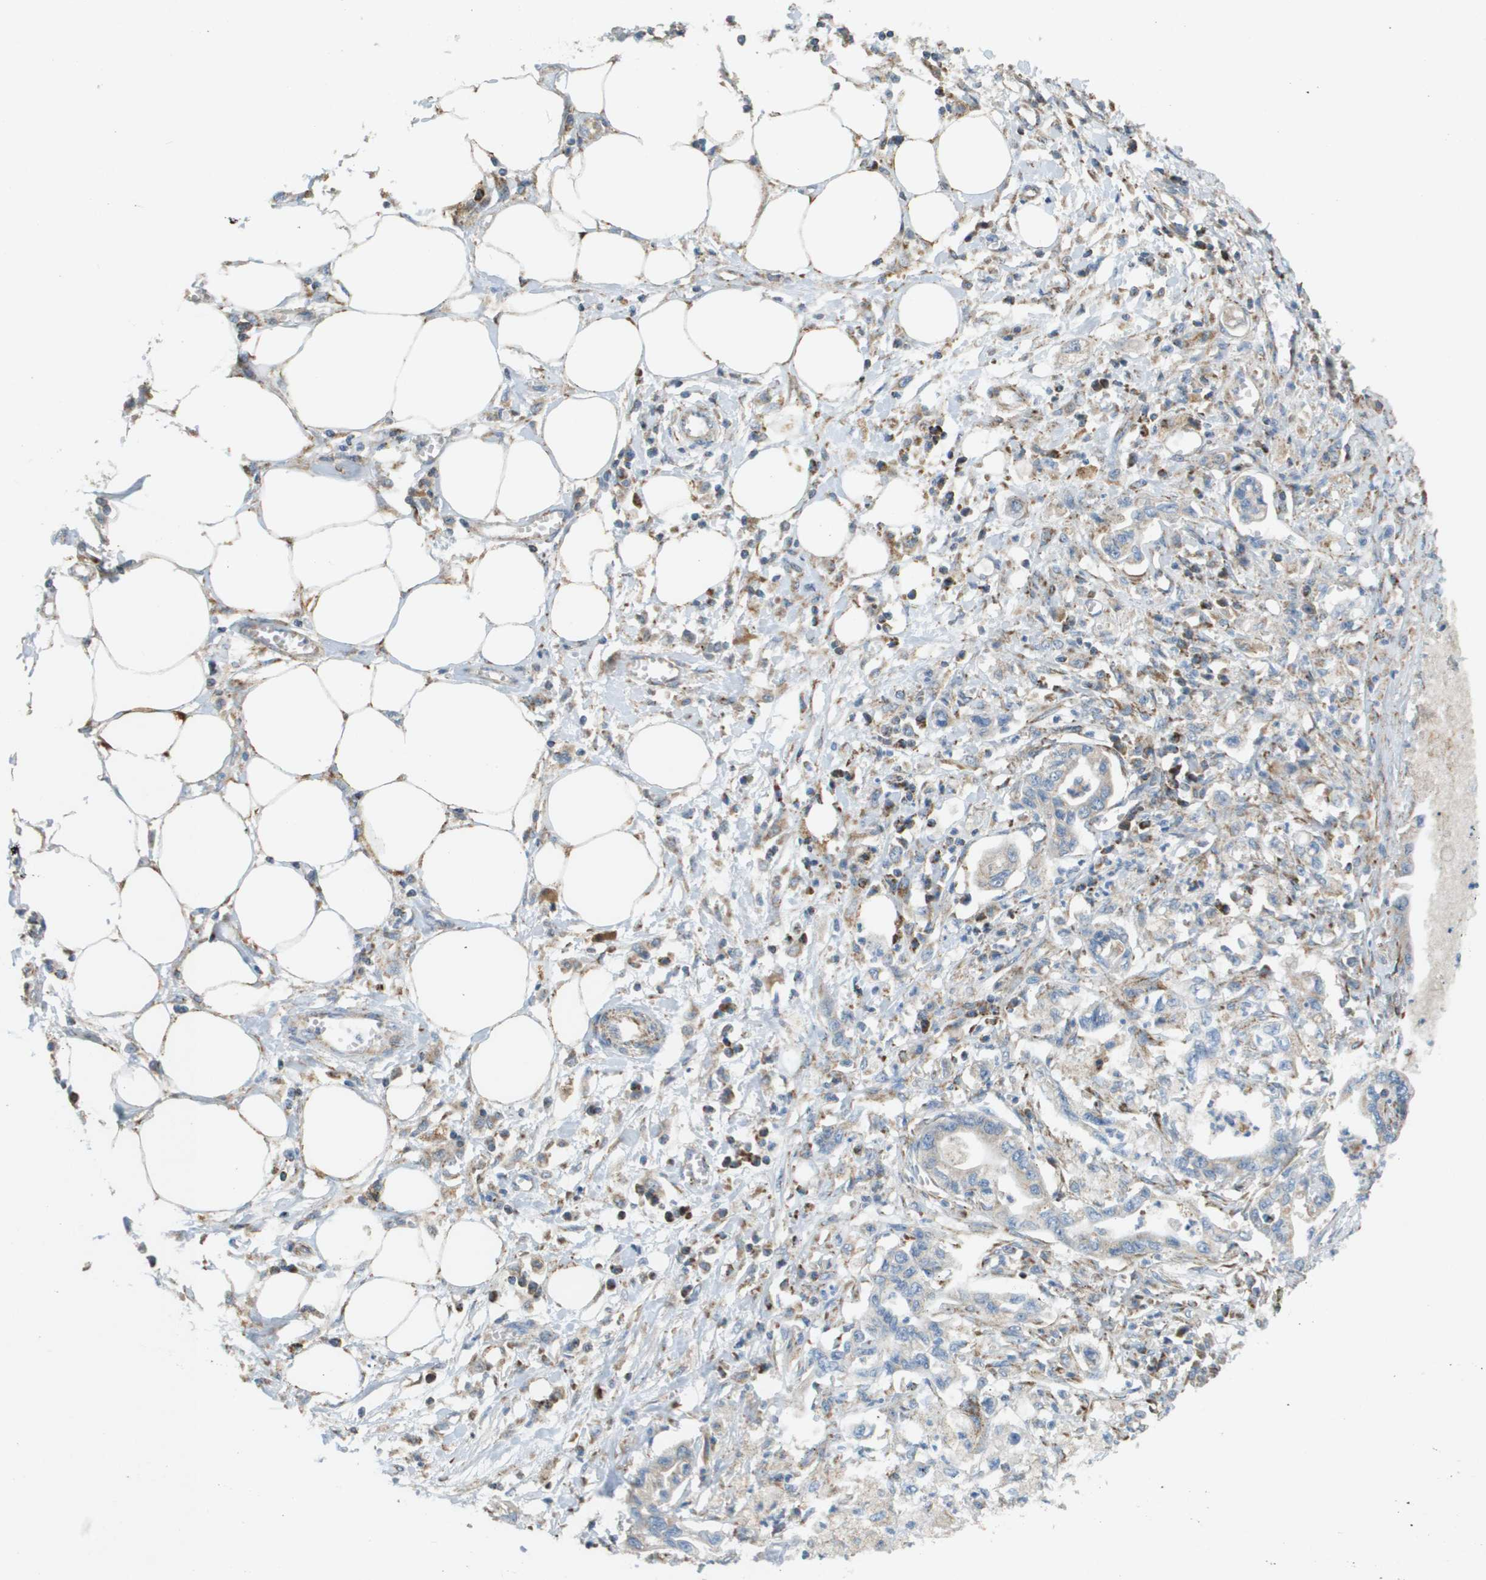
{"staining": {"intensity": "negative", "quantity": "none", "location": "none"}, "tissue": "pancreatic cancer", "cell_type": "Tumor cells", "image_type": "cancer", "snomed": [{"axis": "morphology", "description": "Adenocarcinoma, NOS"}, {"axis": "topography", "description": "Pancreas"}], "caption": "A high-resolution image shows IHC staining of pancreatic cancer, which reveals no significant positivity in tumor cells.", "gene": "NRK", "patient": {"sex": "male", "age": 56}}